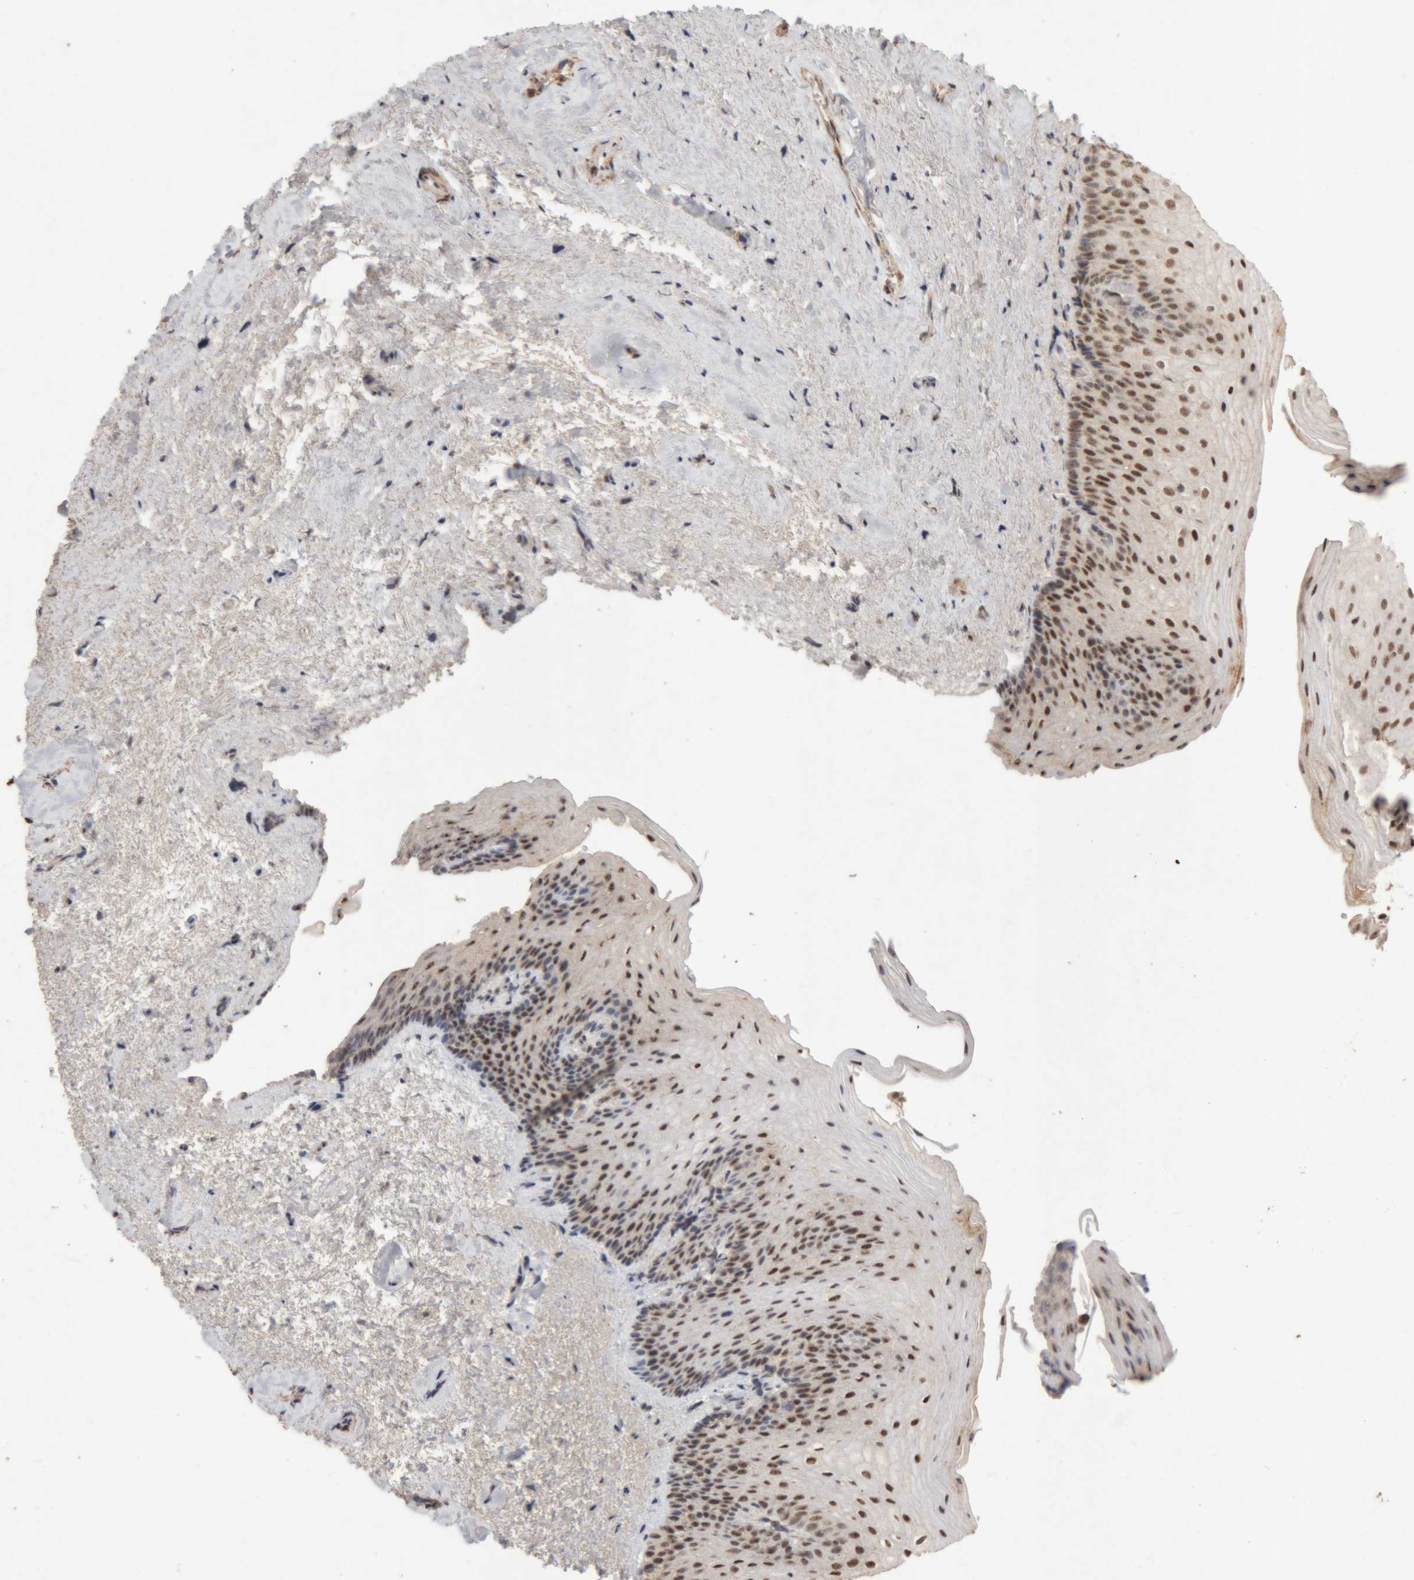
{"staining": {"intensity": "moderate", "quantity": ">75%", "location": "nuclear"}, "tissue": "urinary bladder", "cell_type": "Urothelial cells", "image_type": "normal", "snomed": [{"axis": "morphology", "description": "Normal tissue, NOS"}, {"axis": "topography", "description": "Urinary bladder"}], "caption": "Immunohistochemistry (IHC) micrograph of benign urinary bladder: urinary bladder stained using IHC demonstrates medium levels of moderate protein expression localized specifically in the nuclear of urothelial cells, appearing as a nuclear brown color.", "gene": "KEAP1", "patient": {"sex": "female", "age": 67}}